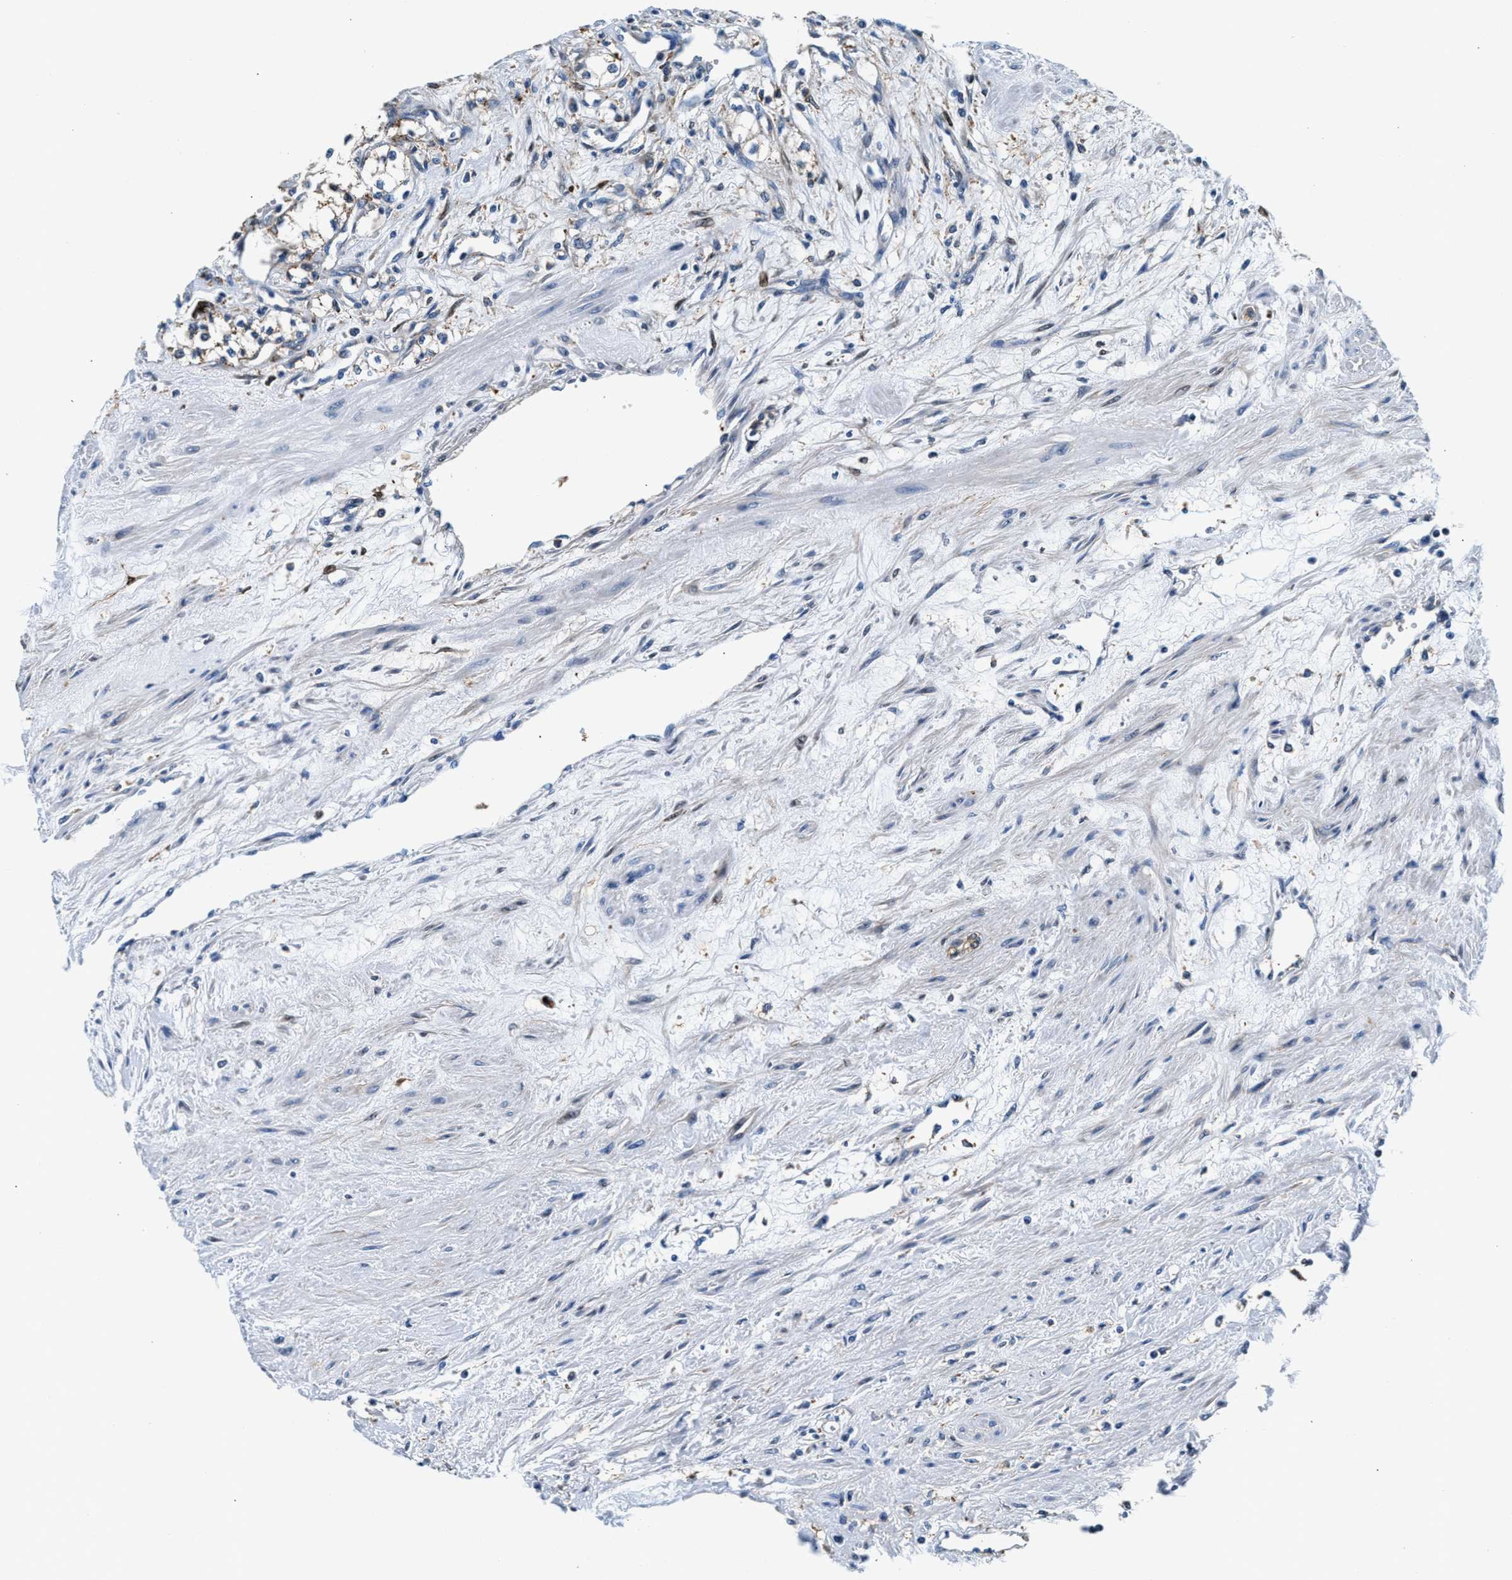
{"staining": {"intensity": "weak", "quantity": "<25%", "location": "cytoplasmic/membranous"}, "tissue": "renal cancer", "cell_type": "Tumor cells", "image_type": "cancer", "snomed": [{"axis": "morphology", "description": "Adenocarcinoma, NOS"}, {"axis": "topography", "description": "Kidney"}], "caption": "Histopathology image shows no protein positivity in tumor cells of renal cancer tissue.", "gene": "SLFN11", "patient": {"sex": "male", "age": 59}}